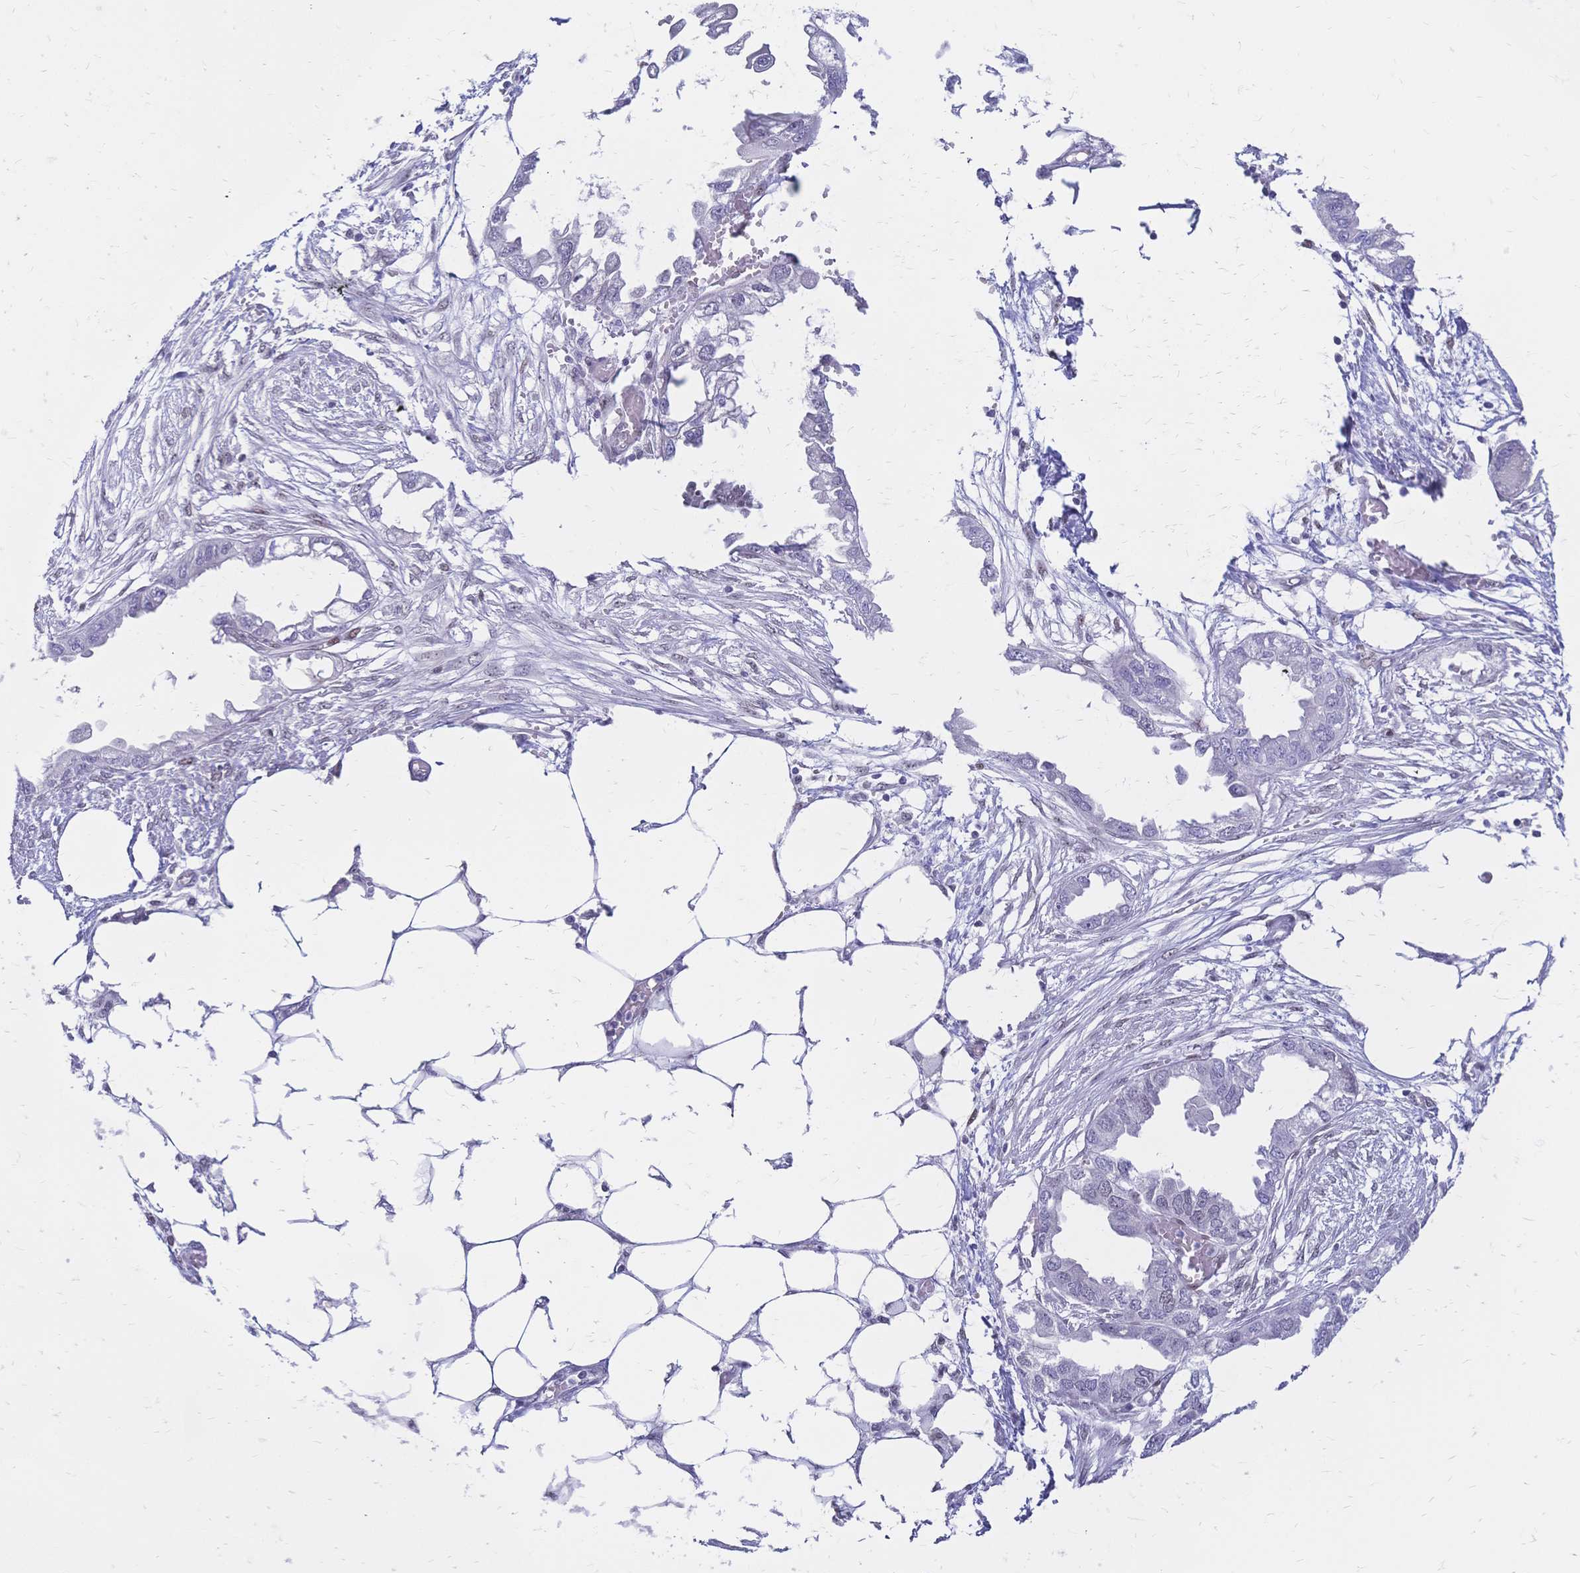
{"staining": {"intensity": "negative", "quantity": "none", "location": "none"}, "tissue": "endometrial cancer", "cell_type": "Tumor cells", "image_type": "cancer", "snomed": [{"axis": "morphology", "description": "Adenocarcinoma, NOS"}, {"axis": "morphology", "description": "Adenocarcinoma, metastatic, NOS"}, {"axis": "topography", "description": "Adipose tissue"}, {"axis": "topography", "description": "Endometrium"}], "caption": "Immunohistochemistry (IHC) image of endometrial adenocarcinoma stained for a protein (brown), which demonstrates no staining in tumor cells.", "gene": "NFIC", "patient": {"sex": "female", "age": 67}}